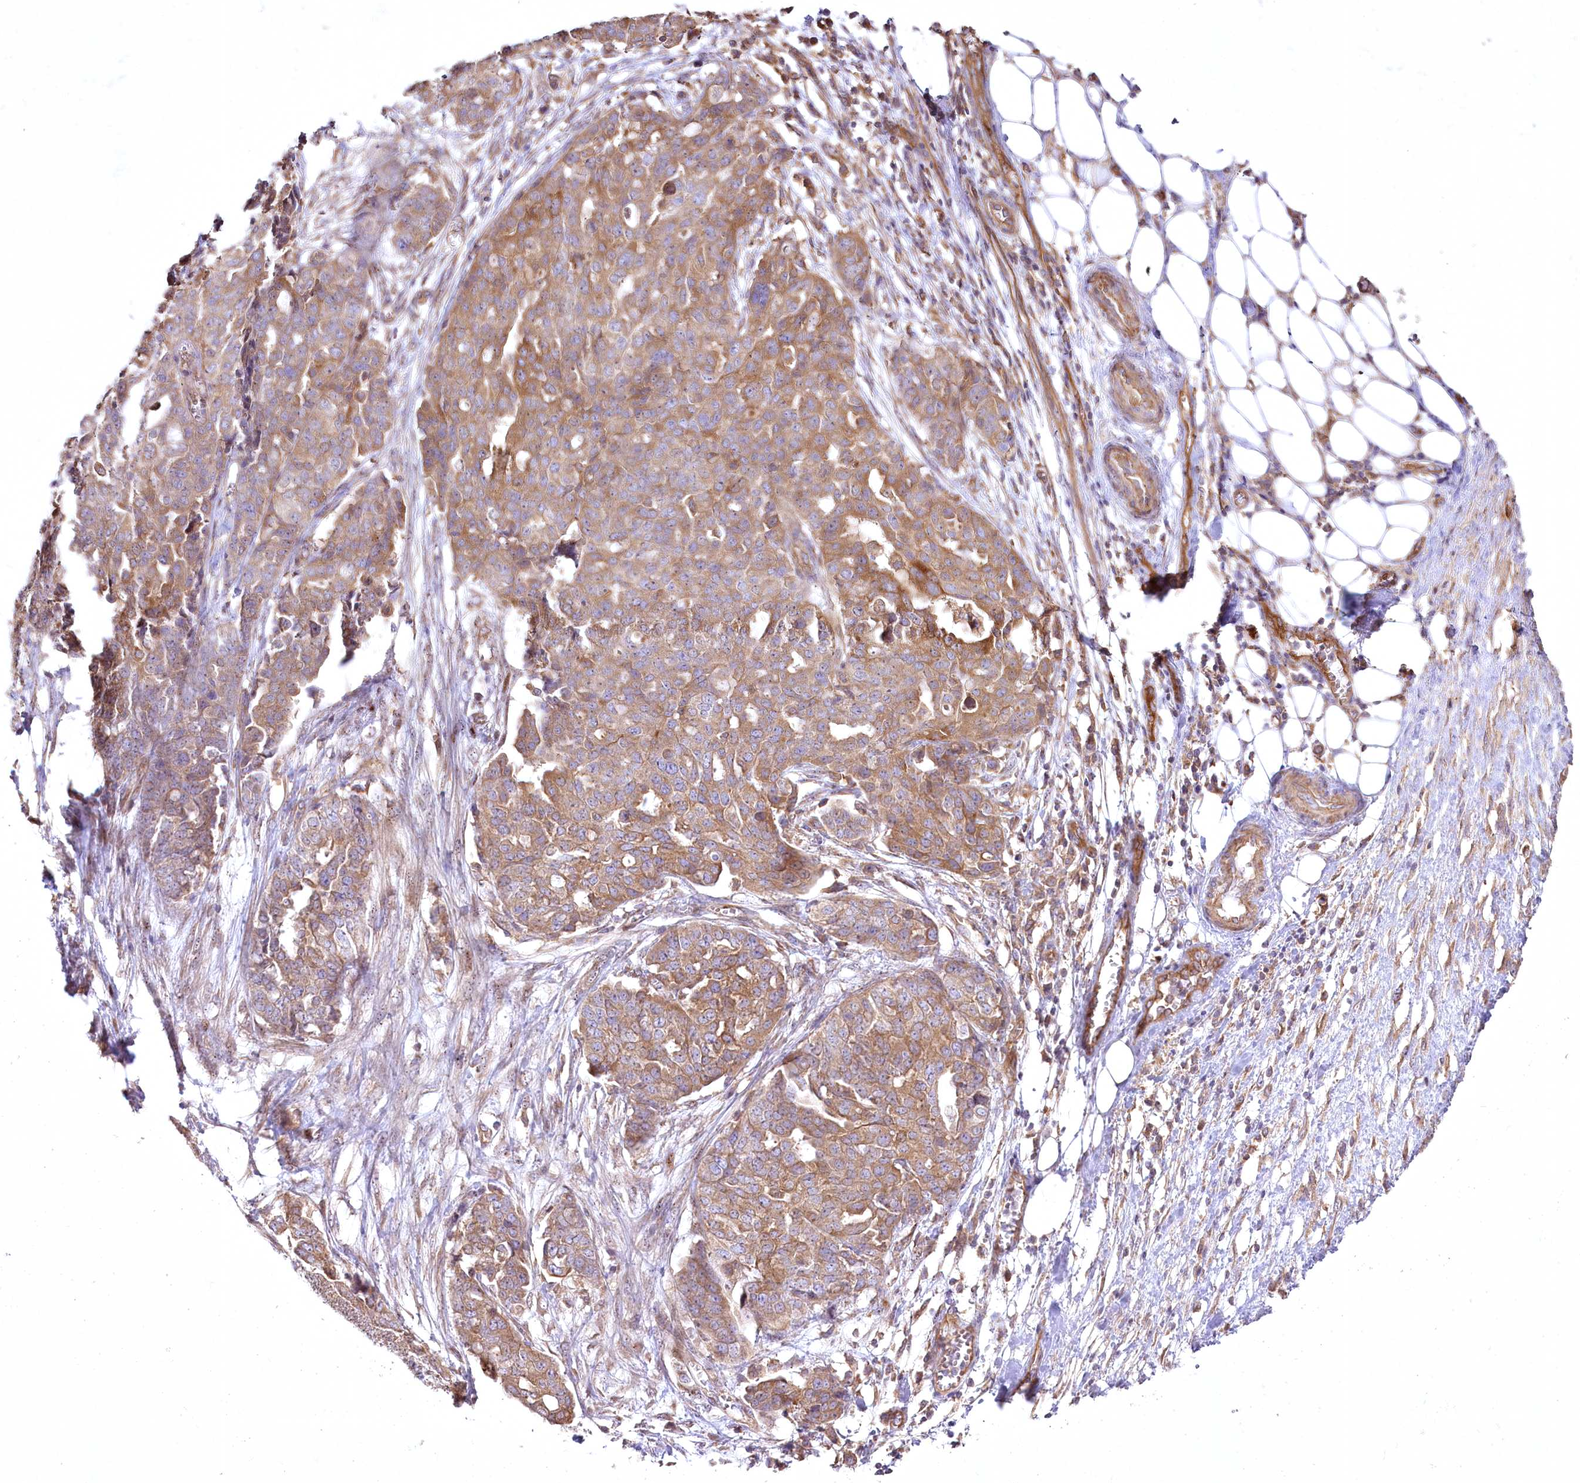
{"staining": {"intensity": "moderate", "quantity": ">75%", "location": "cytoplasmic/membranous"}, "tissue": "ovarian cancer", "cell_type": "Tumor cells", "image_type": "cancer", "snomed": [{"axis": "morphology", "description": "Cystadenocarcinoma, serous, NOS"}, {"axis": "topography", "description": "Soft tissue"}, {"axis": "topography", "description": "Ovary"}], "caption": "Tumor cells demonstrate medium levels of moderate cytoplasmic/membranous expression in approximately >75% of cells in ovarian cancer (serous cystadenocarcinoma).", "gene": "SH3TC1", "patient": {"sex": "female", "age": 57}}